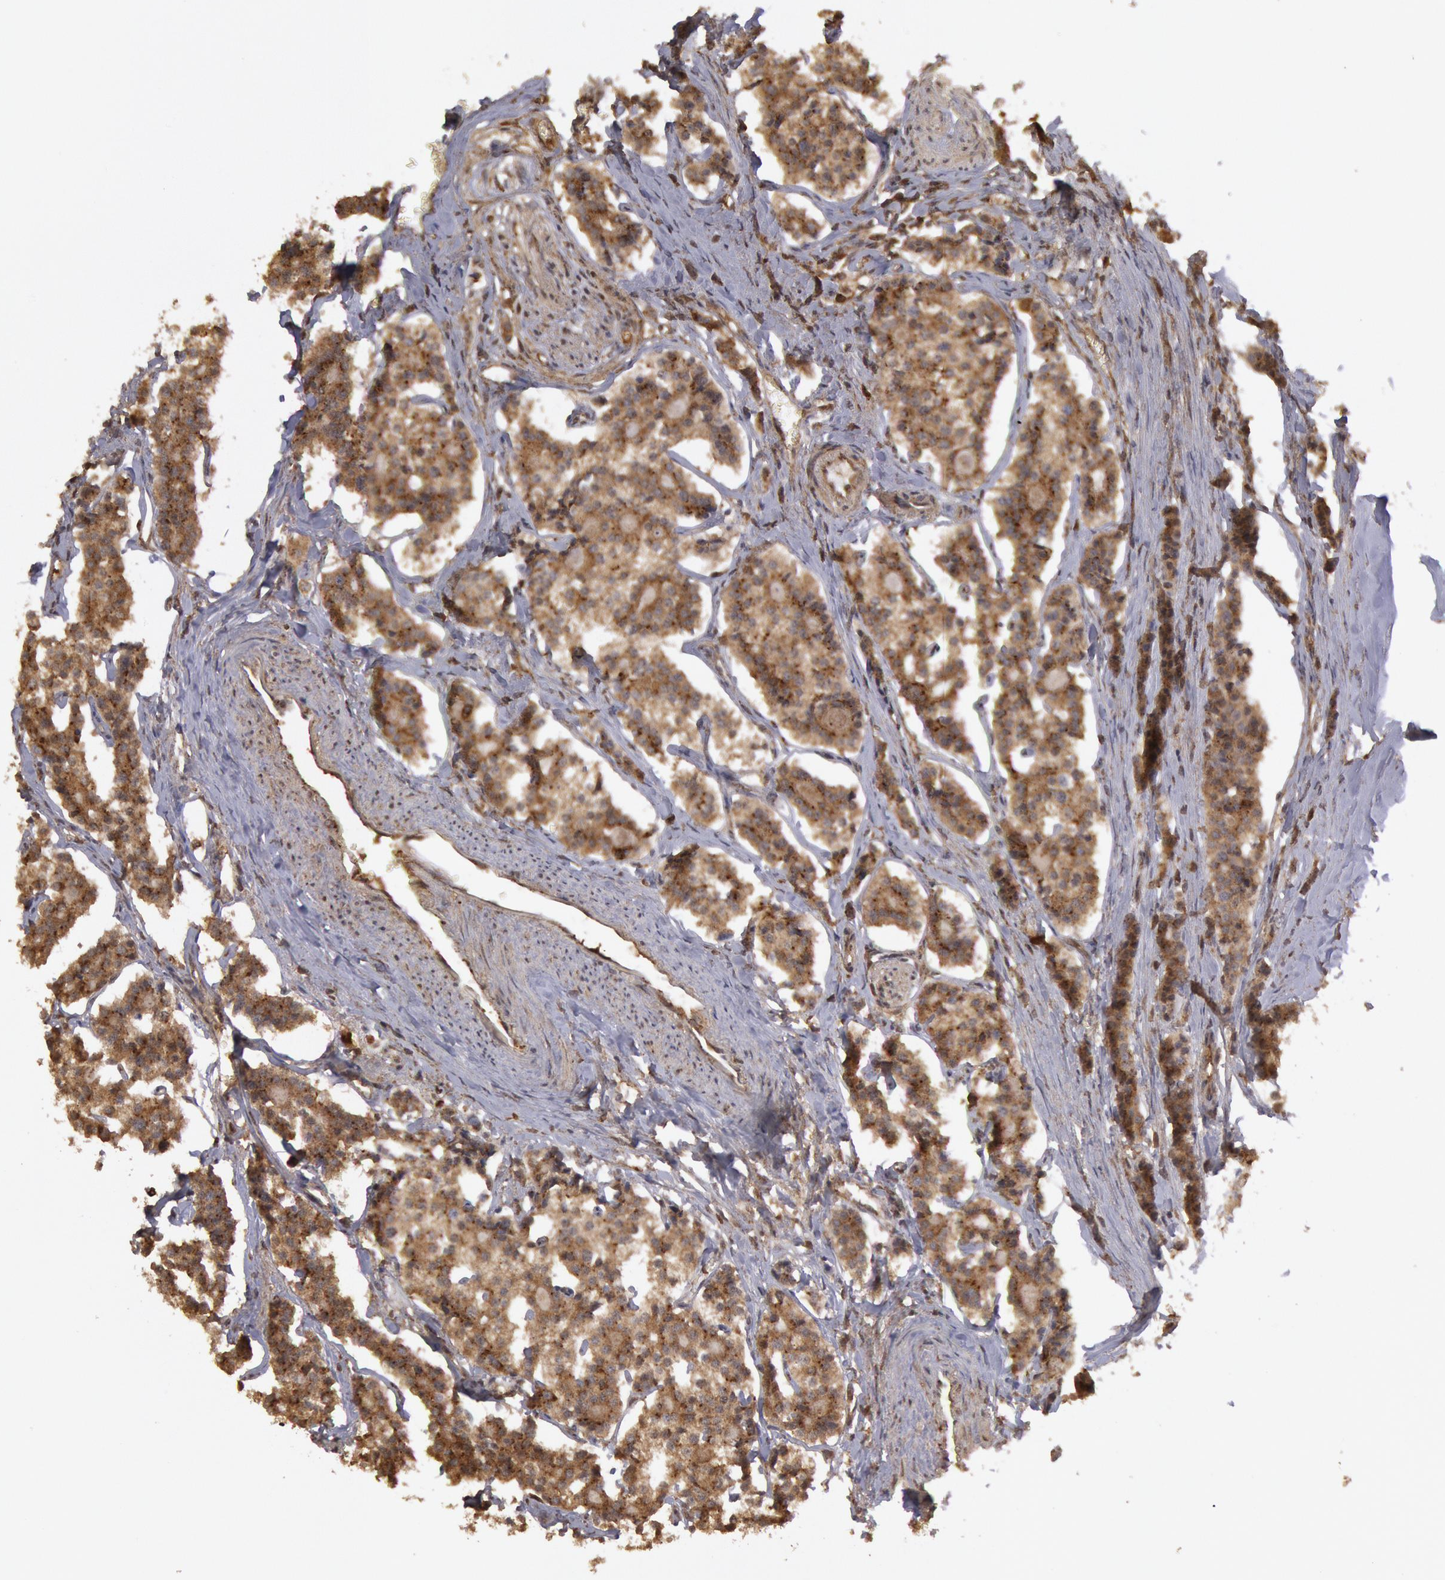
{"staining": {"intensity": "moderate", "quantity": ">75%", "location": "cytoplasmic/membranous"}, "tissue": "carcinoid", "cell_type": "Tumor cells", "image_type": "cancer", "snomed": [{"axis": "morphology", "description": "Carcinoid, malignant, NOS"}, {"axis": "topography", "description": "Small intestine"}], "caption": "A high-resolution micrograph shows immunohistochemistry staining of carcinoid (malignant), which demonstrates moderate cytoplasmic/membranous expression in about >75% of tumor cells.", "gene": "USP14", "patient": {"sex": "male", "age": 63}}